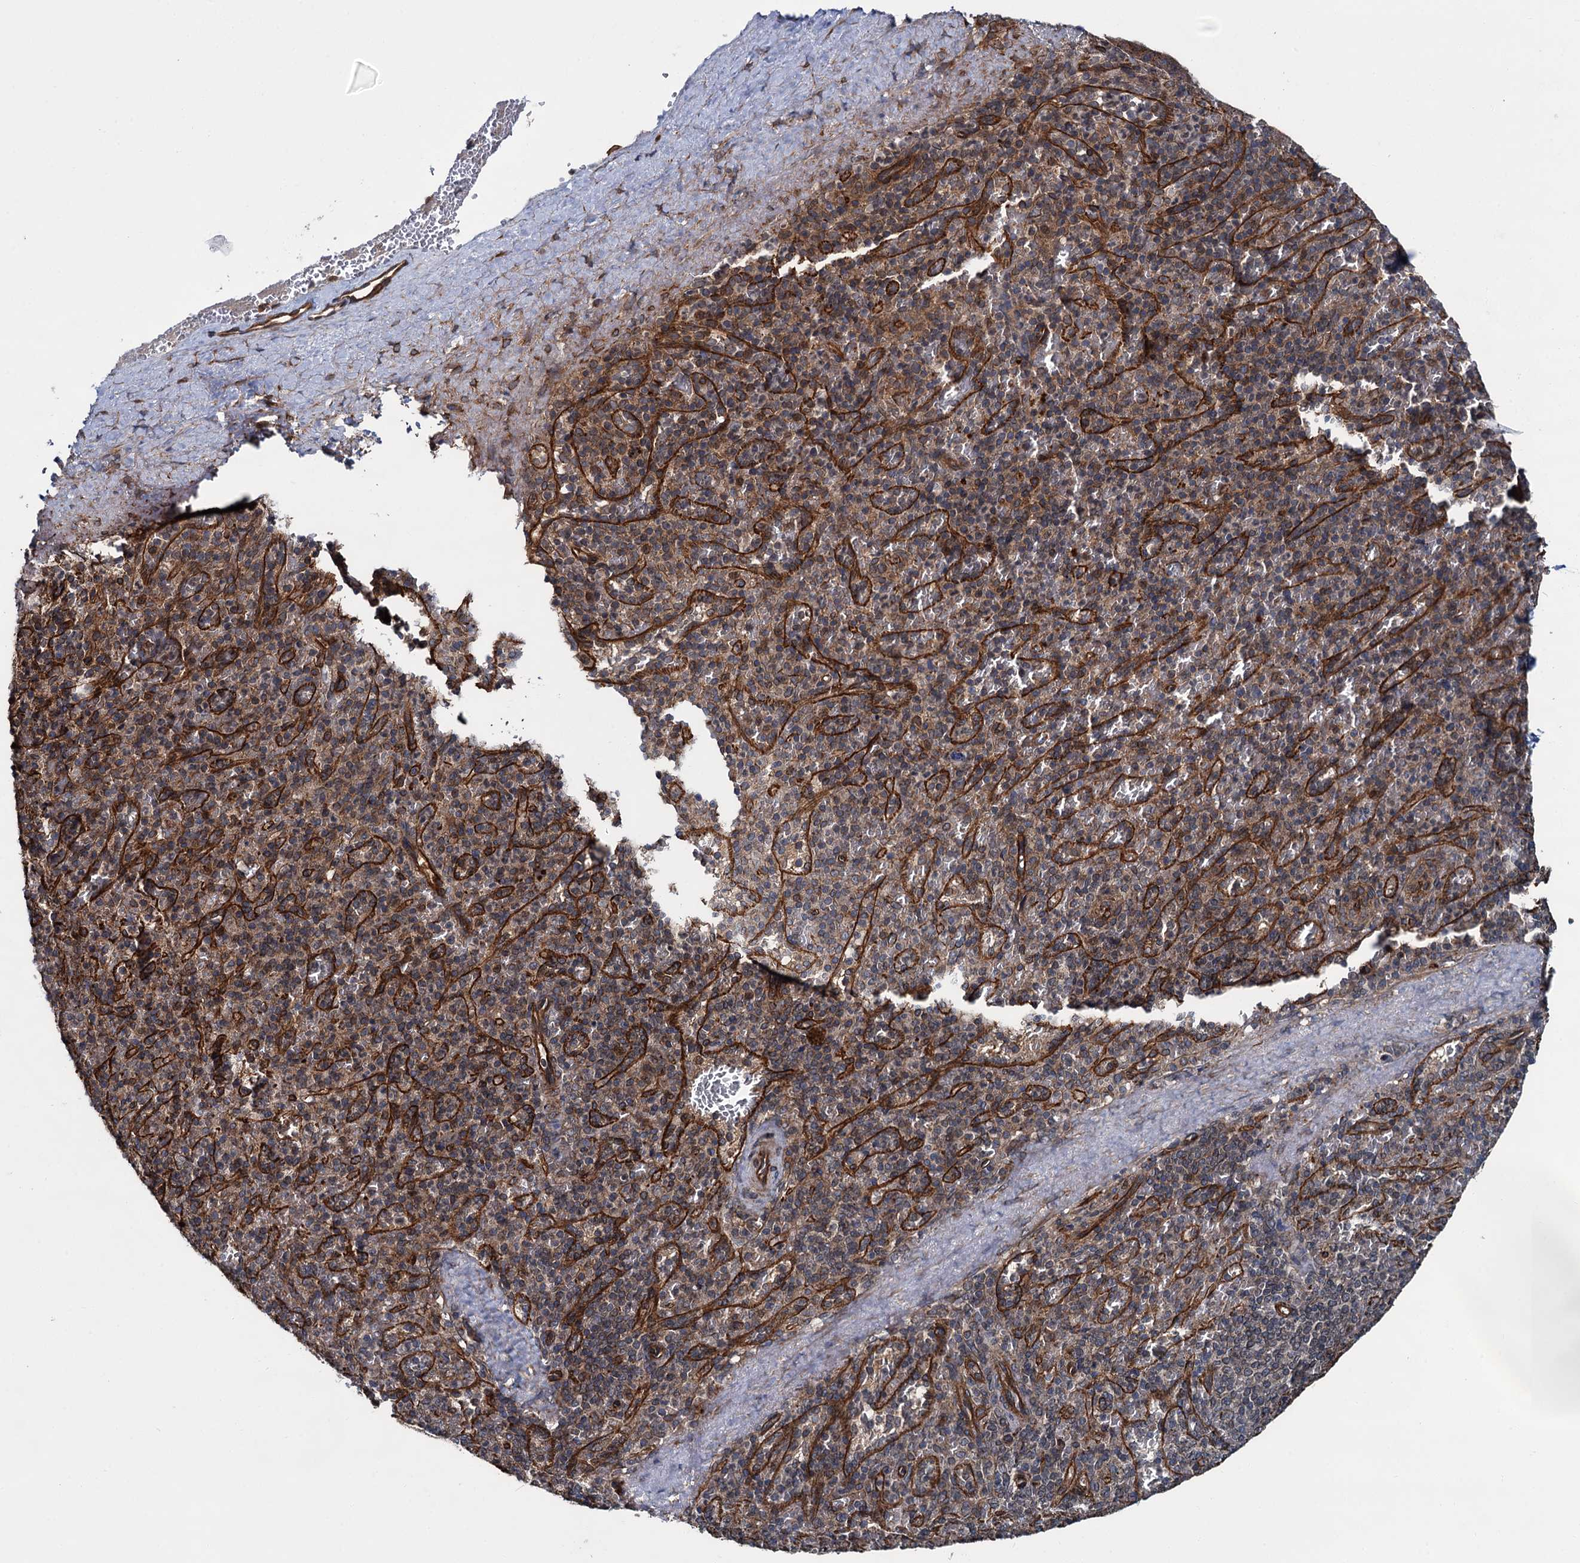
{"staining": {"intensity": "moderate", "quantity": "<25%", "location": "cytoplasmic/membranous"}, "tissue": "spleen", "cell_type": "Cells in red pulp", "image_type": "normal", "snomed": [{"axis": "morphology", "description": "Normal tissue, NOS"}, {"axis": "topography", "description": "Spleen"}], "caption": "Unremarkable spleen exhibits moderate cytoplasmic/membranous positivity in about <25% of cells in red pulp, visualized by immunohistochemistry.", "gene": "ZFYVE19", "patient": {"sex": "male", "age": 82}}